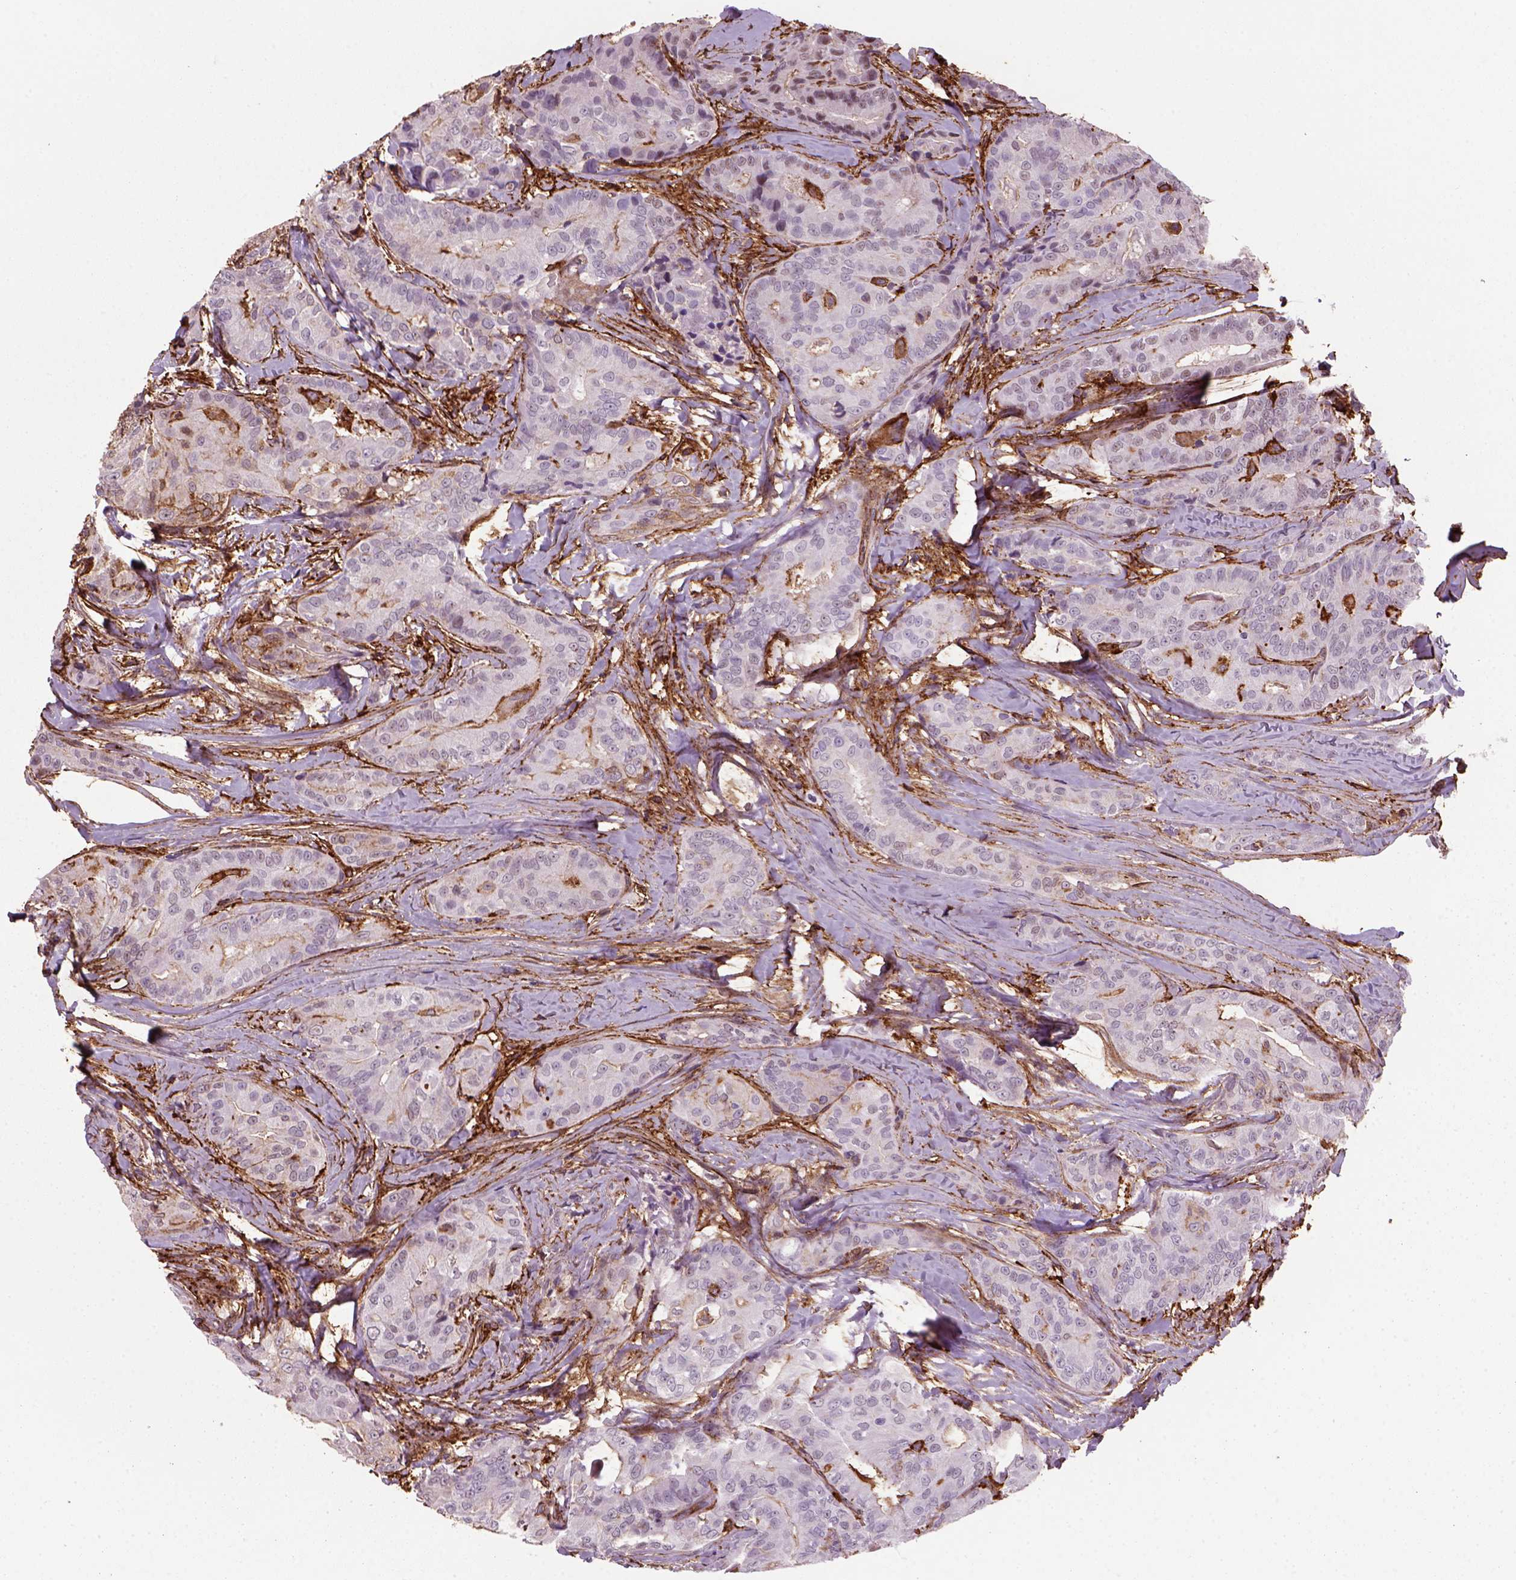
{"staining": {"intensity": "negative", "quantity": "none", "location": "none"}, "tissue": "thyroid cancer", "cell_type": "Tumor cells", "image_type": "cancer", "snomed": [{"axis": "morphology", "description": "Papillary adenocarcinoma, NOS"}, {"axis": "topography", "description": "Thyroid gland"}], "caption": "Thyroid cancer (papillary adenocarcinoma) stained for a protein using immunohistochemistry exhibits no staining tumor cells.", "gene": "MARCKS", "patient": {"sex": "male", "age": 61}}